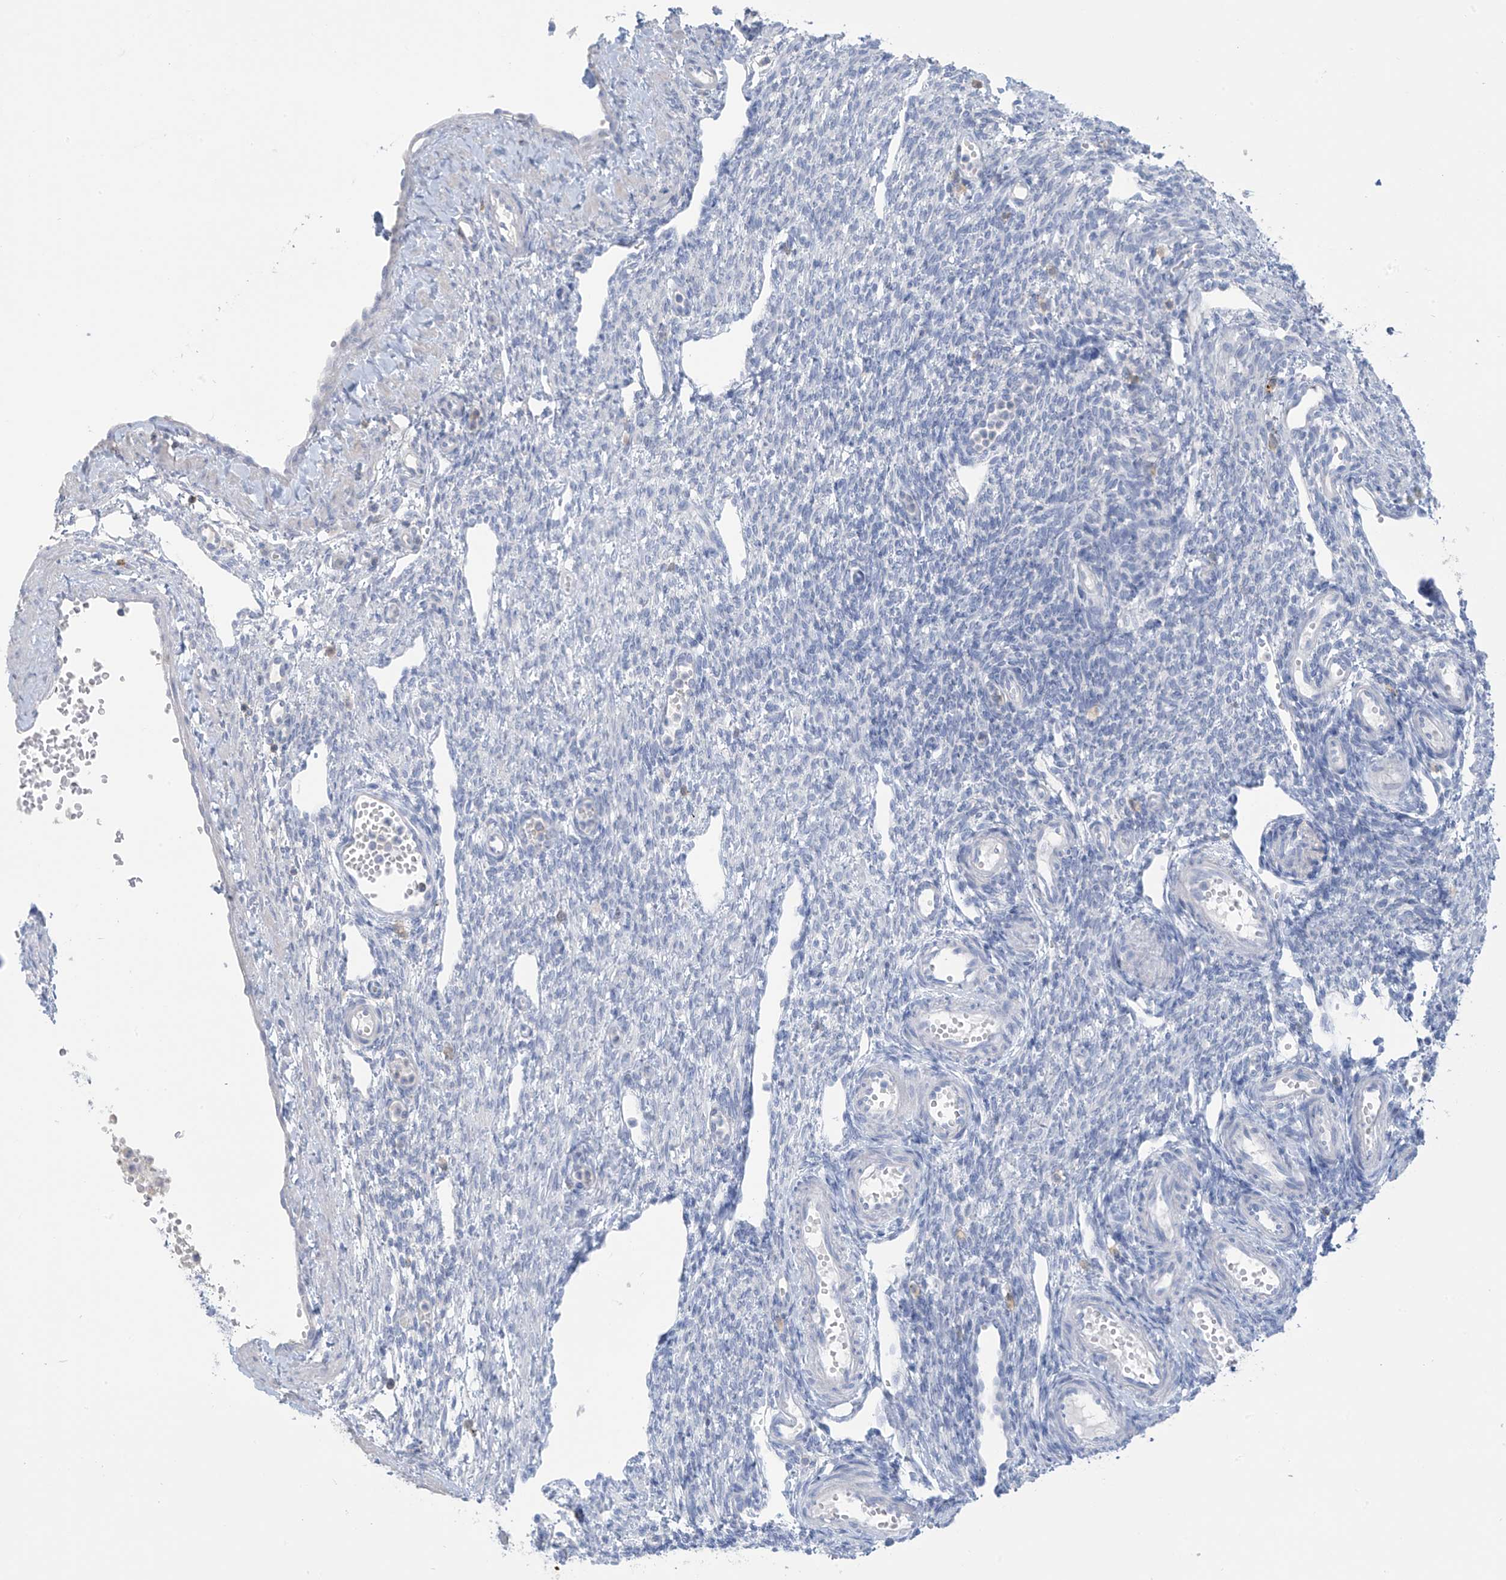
{"staining": {"intensity": "negative", "quantity": "none", "location": "none"}, "tissue": "ovary", "cell_type": "Follicle cells", "image_type": "normal", "snomed": [{"axis": "morphology", "description": "Normal tissue, NOS"}, {"axis": "morphology", "description": "Cyst, NOS"}, {"axis": "topography", "description": "Ovary"}], "caption": "Image shows no protein expression in follicle cells of normal ovary. The staining was performed using DAB to visualize the protein expression in brown, while the nuclei were stained in blue with hematoxylin (Magnification: 20x).", "gene": "TRMT2B", "patient": {"sex": "female", "age": 33}}